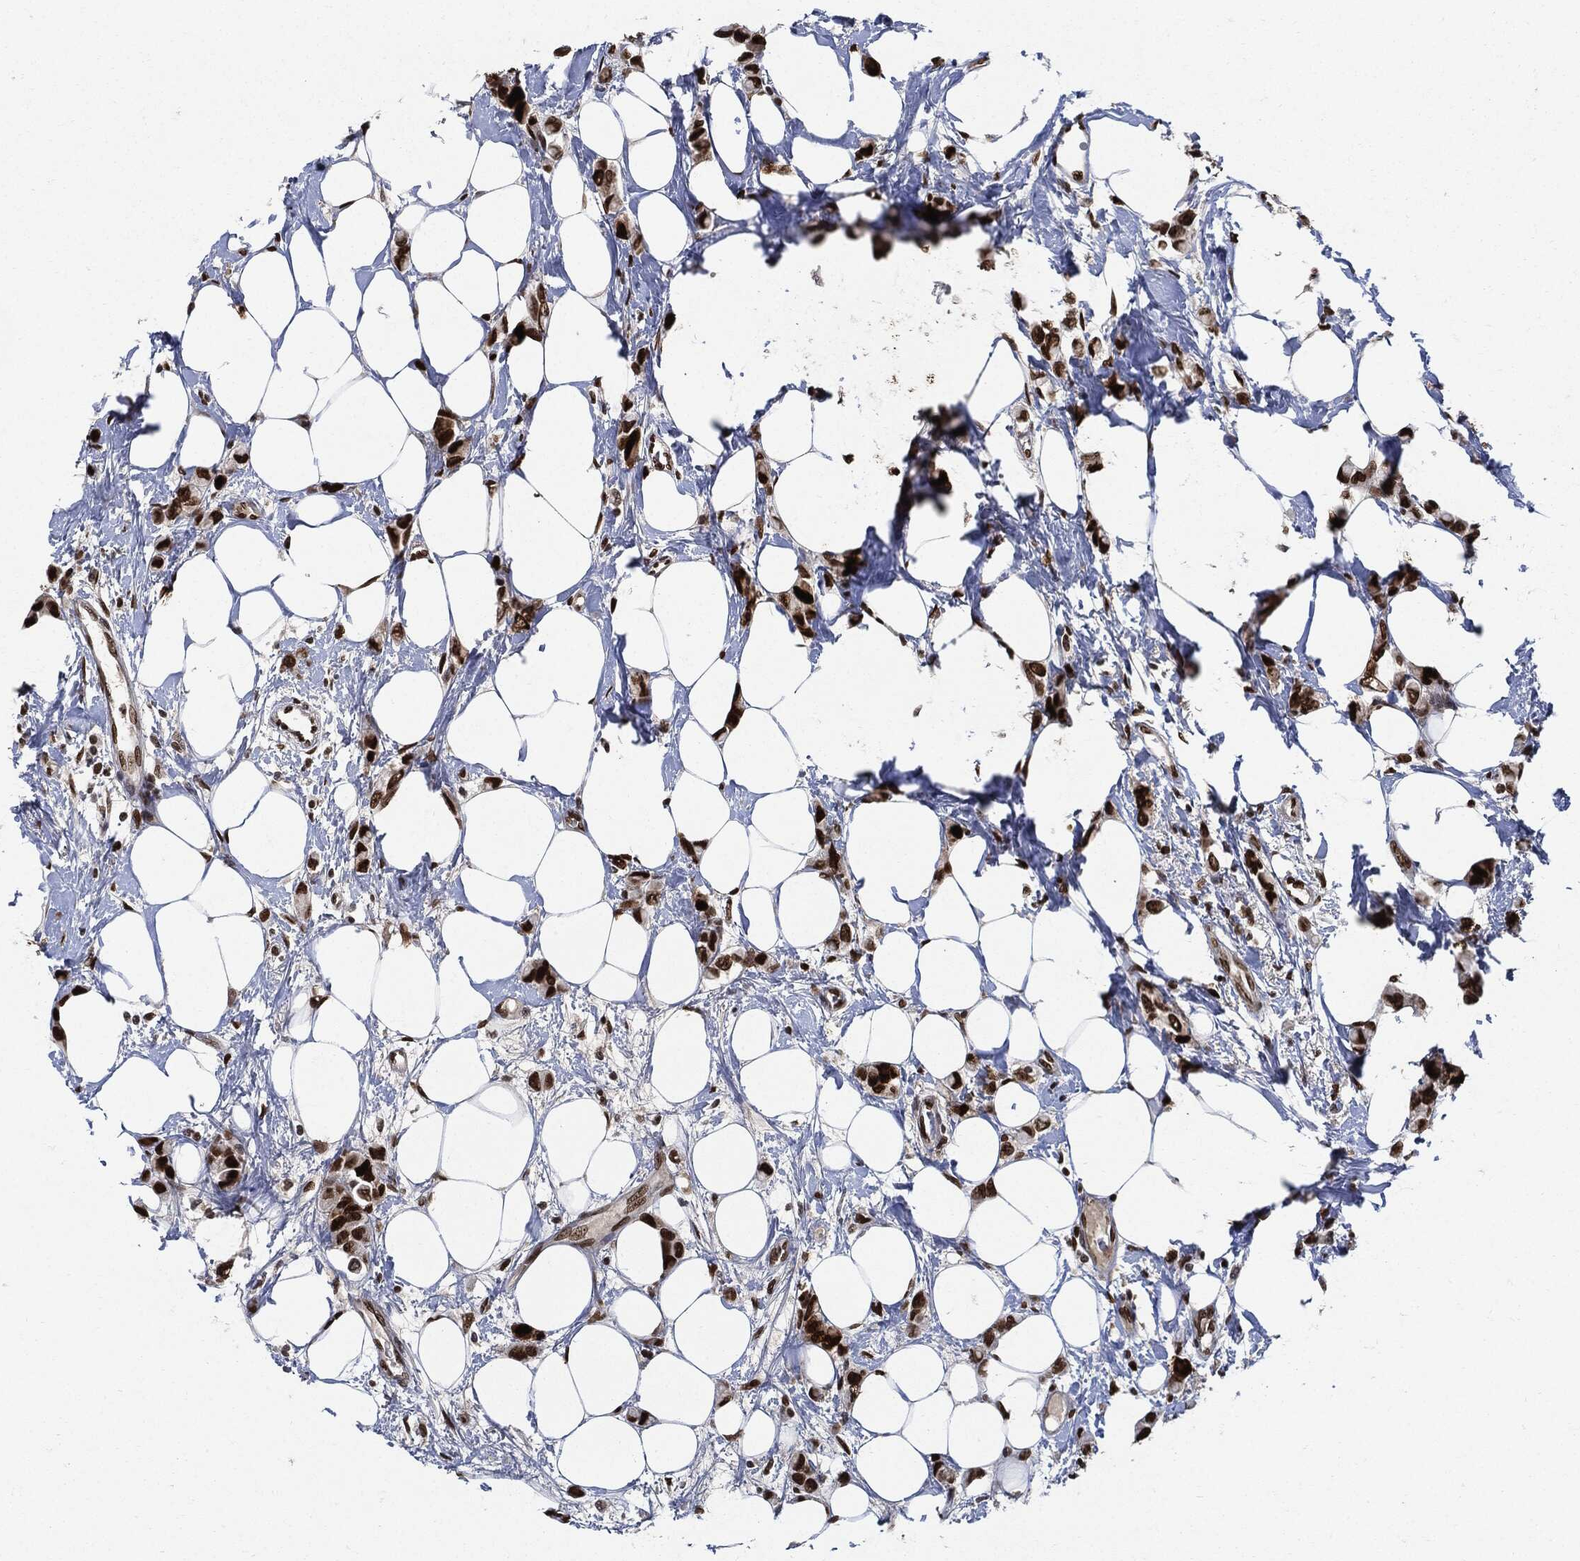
{"staining": {"intensity": "strong", "quantity": ">75%", "location": "nuclear"}, "tissue": "breast cancer", "cell_type": "Tumor cells", "image_type": "cancer", "snomed": [{"axis": "morphology", "description": "Lobular carcinoma"}, {"axis": "topography", "description": "Breast"}], "caption": "Tumor cells exhibit high levels of strong nuclear expression in approximately >75% of cells in breast lobular carcinoma.", "gene": "PCNA", "patient": {"sex": "female", "age": 66}}